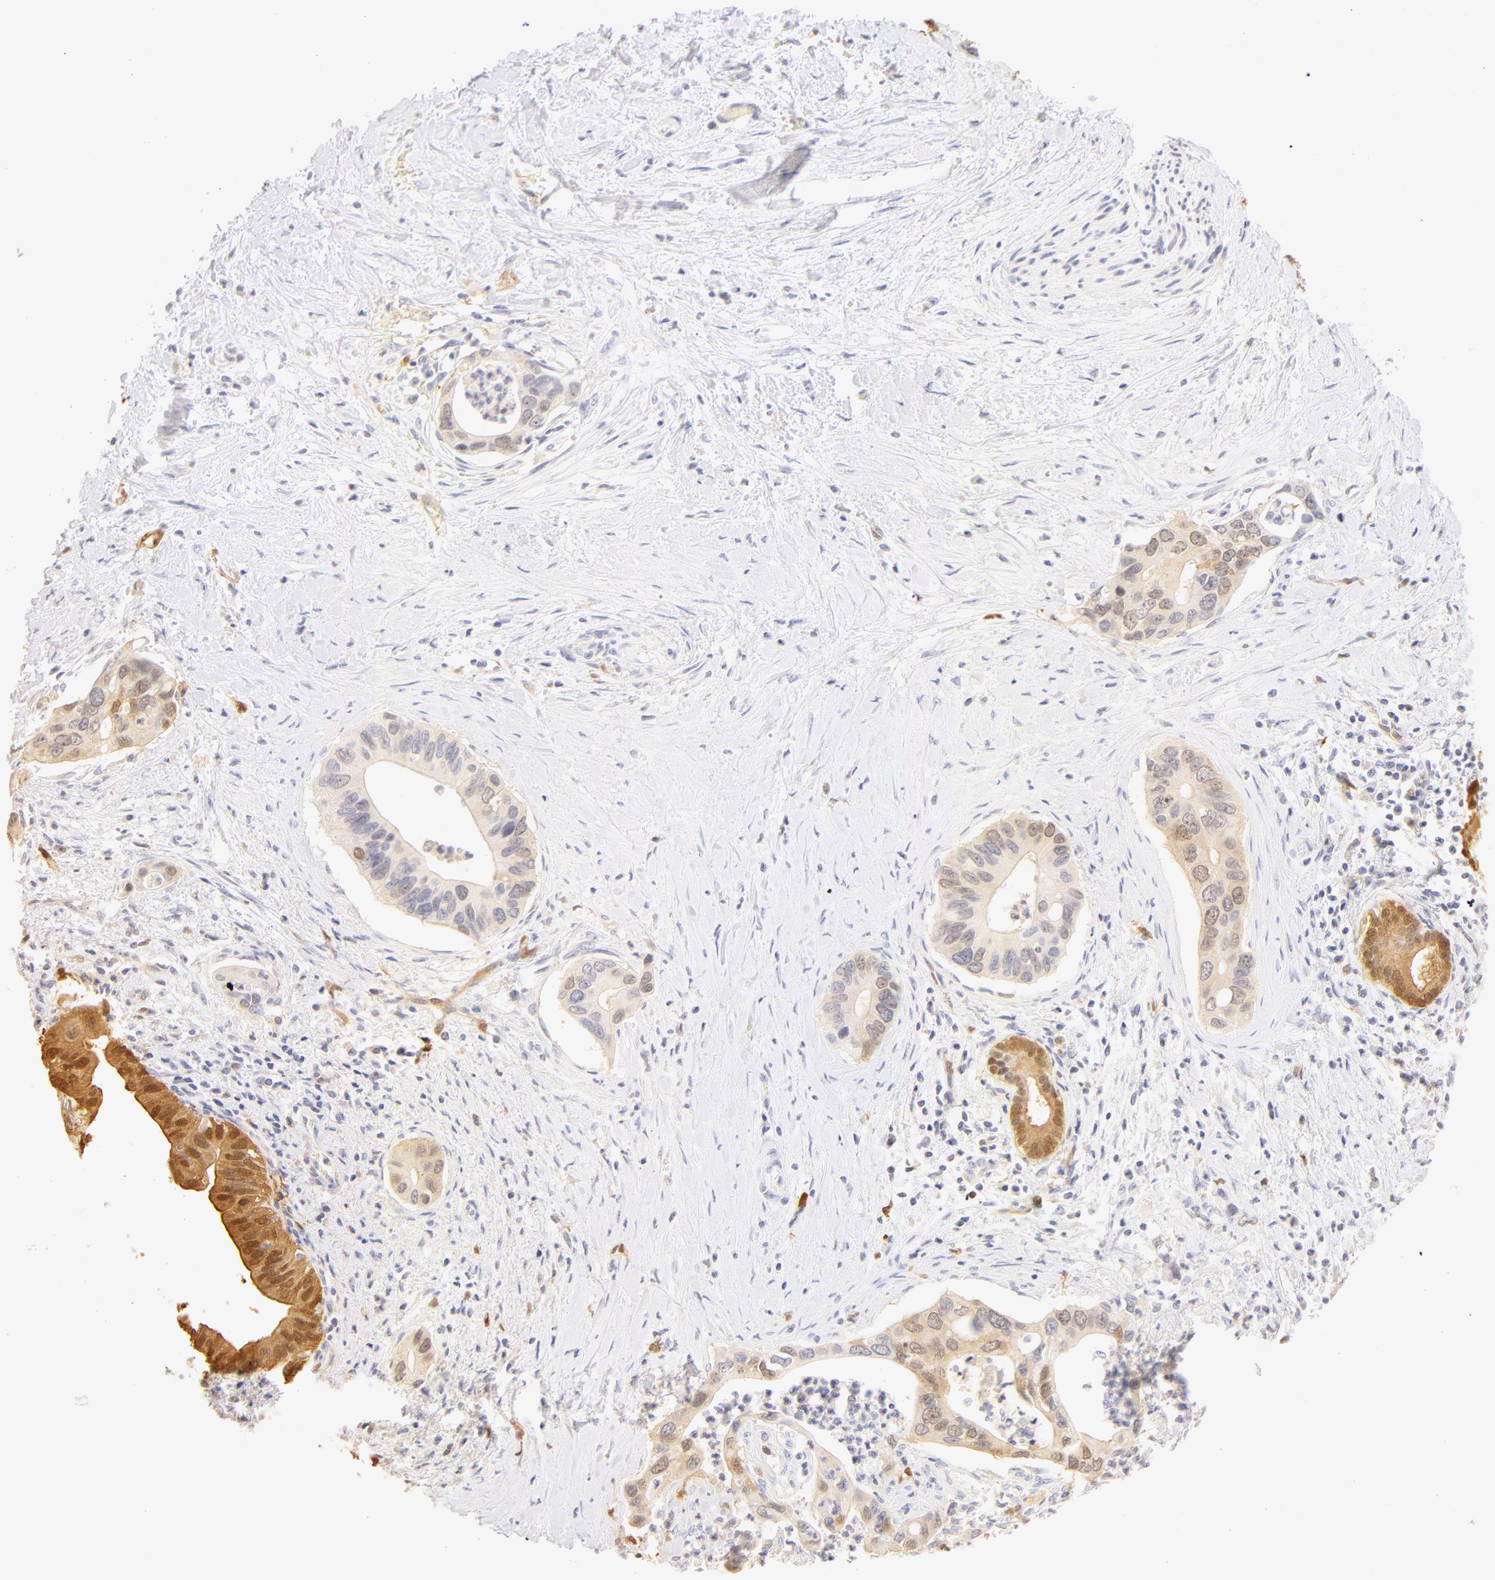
{"staining": {"intensity": "weak", "quantity": "<25%", "location": "nuclear"}, "tissue": "liver cancer", "cell_type": "Tumor cells", "image_type": "cancer", "snomed": [{"axis": "morphology", "description": "Cholangiocarcinoma"}, {"axis": "topography", "description": "Liver"}], "caption": "Protein analysis of liver cancer shows no significant positivity in tumor cells. (Immunohistochemistry, brightfield microscopy, high magnification).", "gene": "CA2", "patient": {"sex": "female", "age": 65}}